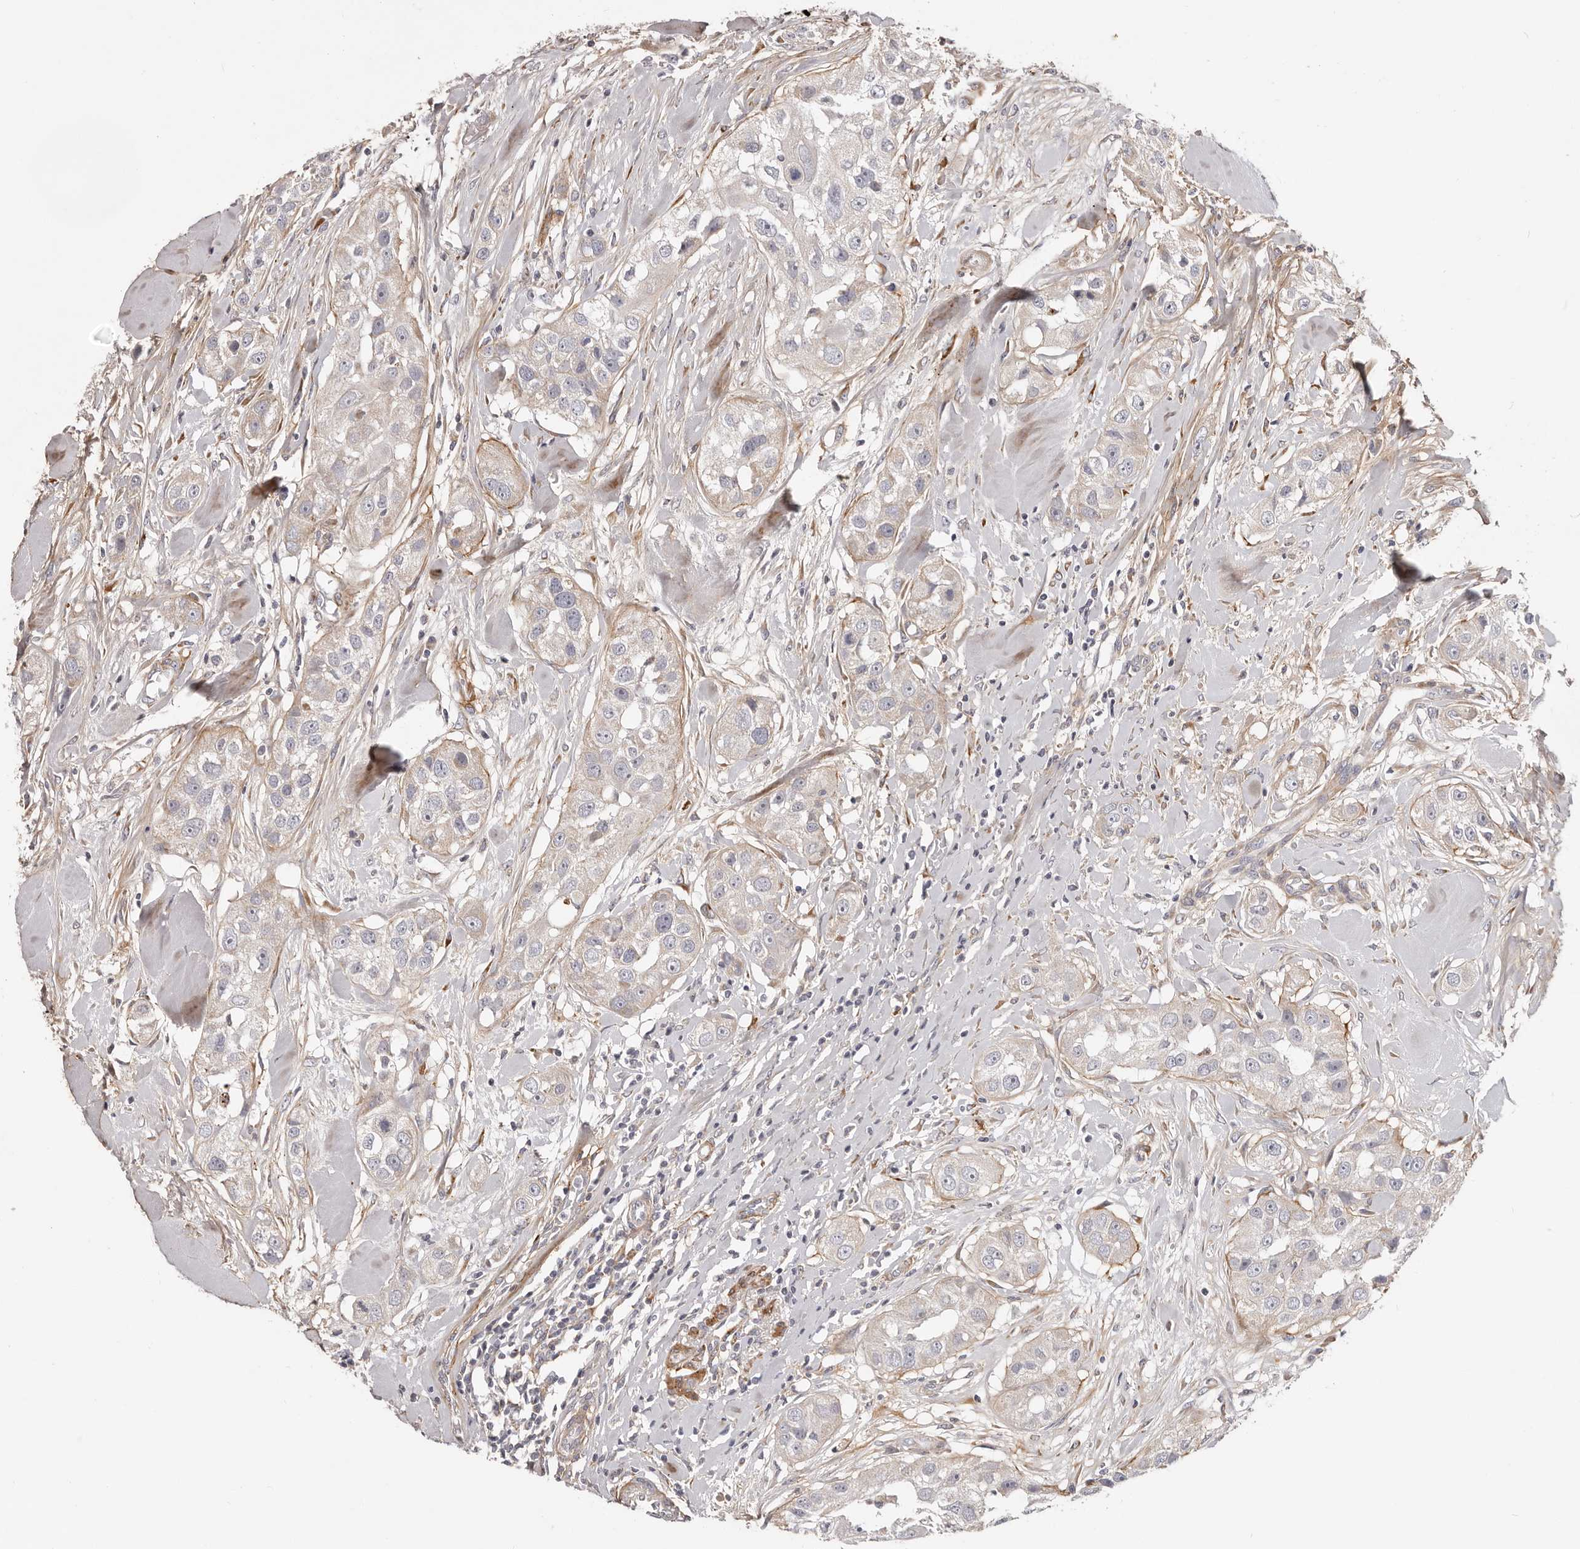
{"staining": {"intensity": "negative", "quantity": "none", "location": "none"}, "tissue": "head and neck cancer", "cell_type": "Tumor cells", "image_type": "cancer", "snomed": [{"axis": "morphology", "description": "Normal tissue, NOS"}, {"axis": "morphology", "description": "Squamous cell carcinoma, NOS"}, {"axis": "topography", "description": "Skeletal muscle"}, {"axis": "topography", "description": "Head-Neck"}], "caption": "A histopathology image of head and neck cancer stained for a protein shows no brown staining in tumor cells.", "gene": "MRPS10", "patient": {"sex": "male", "age": 51}}